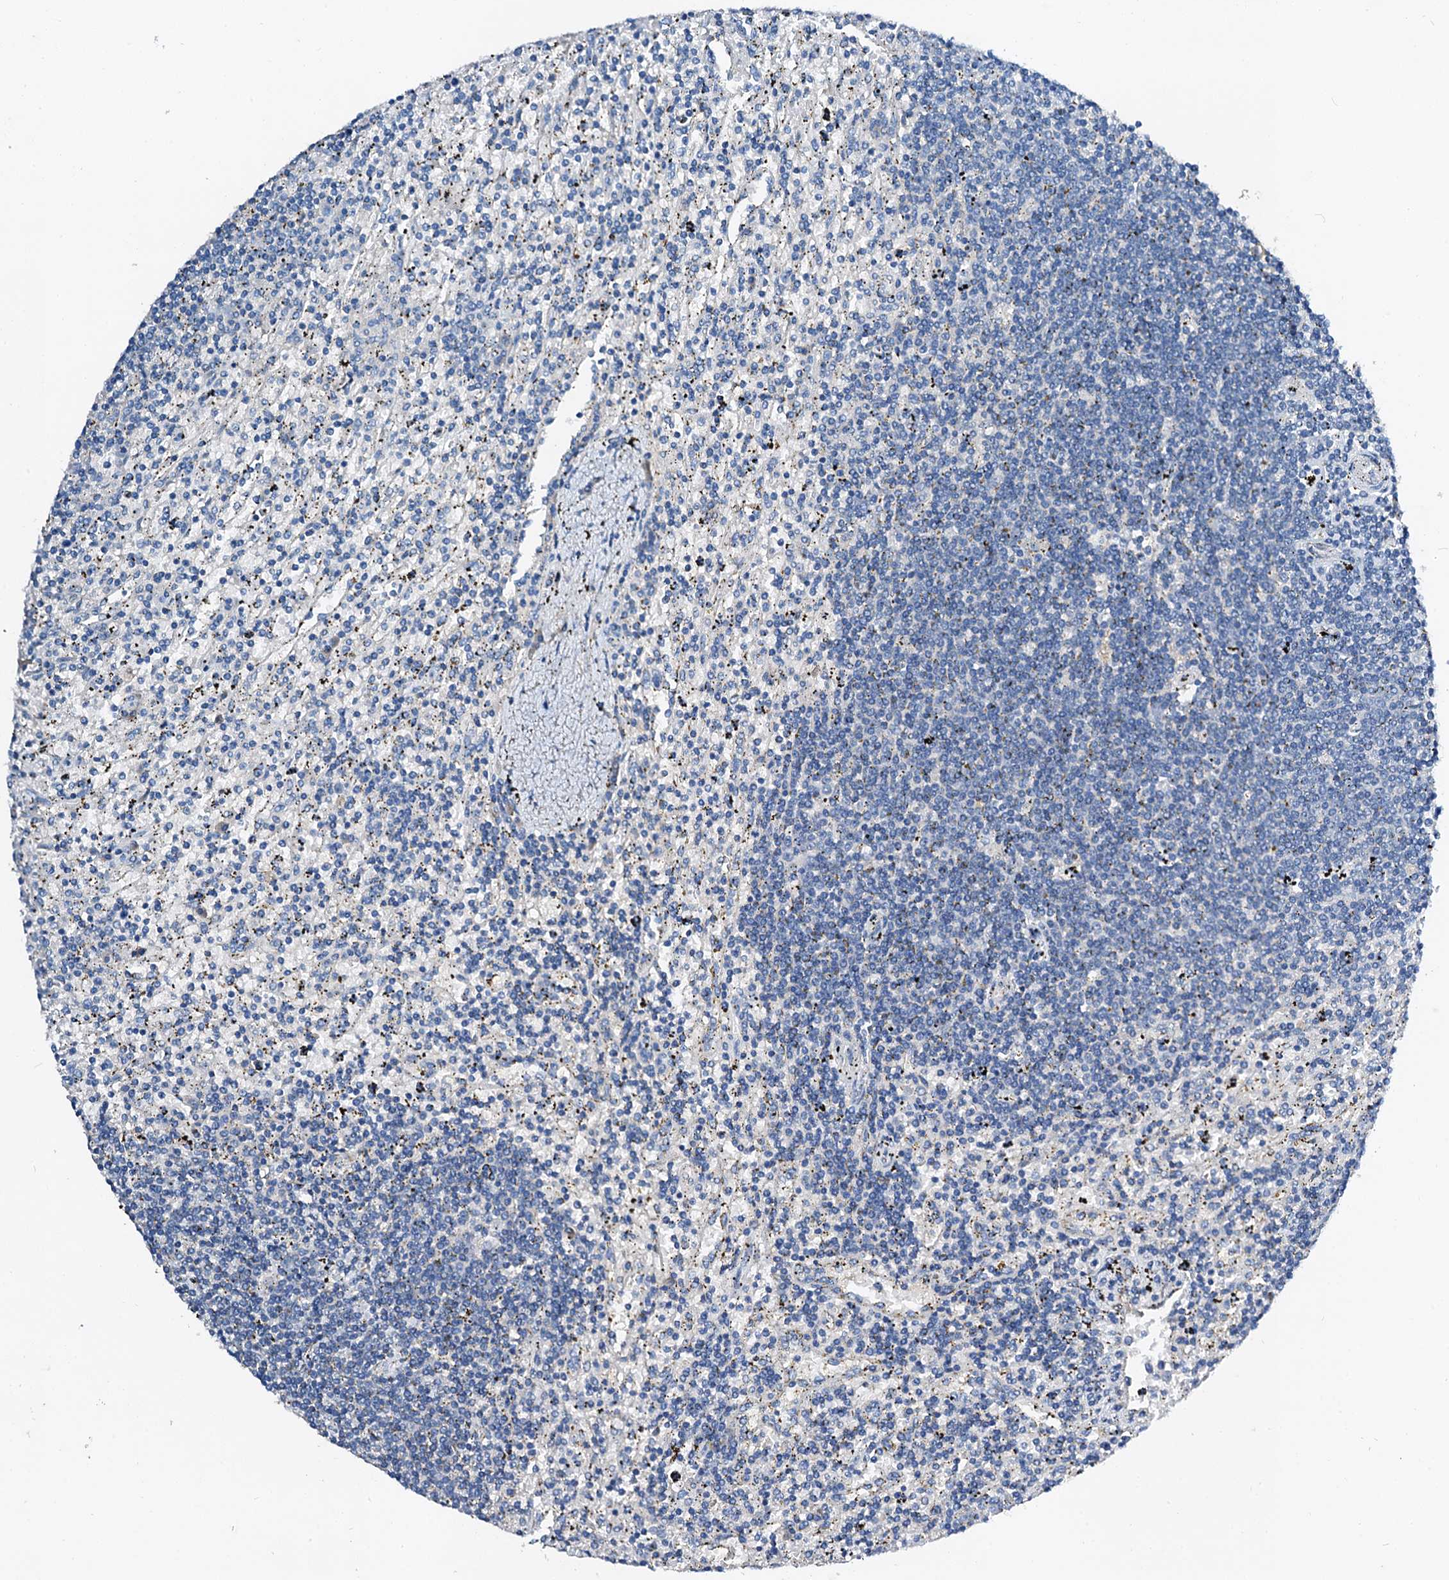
{"staining": {"intensity": "negative", "quantity": "none", "location": "none"}, "tissue": "lymphoma", "cell_type": "Tumor cells", "image_type": "cancer", "snomed": [{"axis": "morphology", "description": "Malignant lymphoma, non-Hodgkin's type, Low grade"}, {"axis": "topography", "description": "Spleen"}], "caption": "A high-resolution photomicrograph shows IHC staining of low-grade malignant lymphoma, non-Hodgkin's type, which exhibits no significant staining in tumor cells. The staining is performed using DAB brown chromogen with nuclei counter-stained in using hematoxylin.", "gene": "FIBIN", "patient": {"sex": "male", "age": 76}}